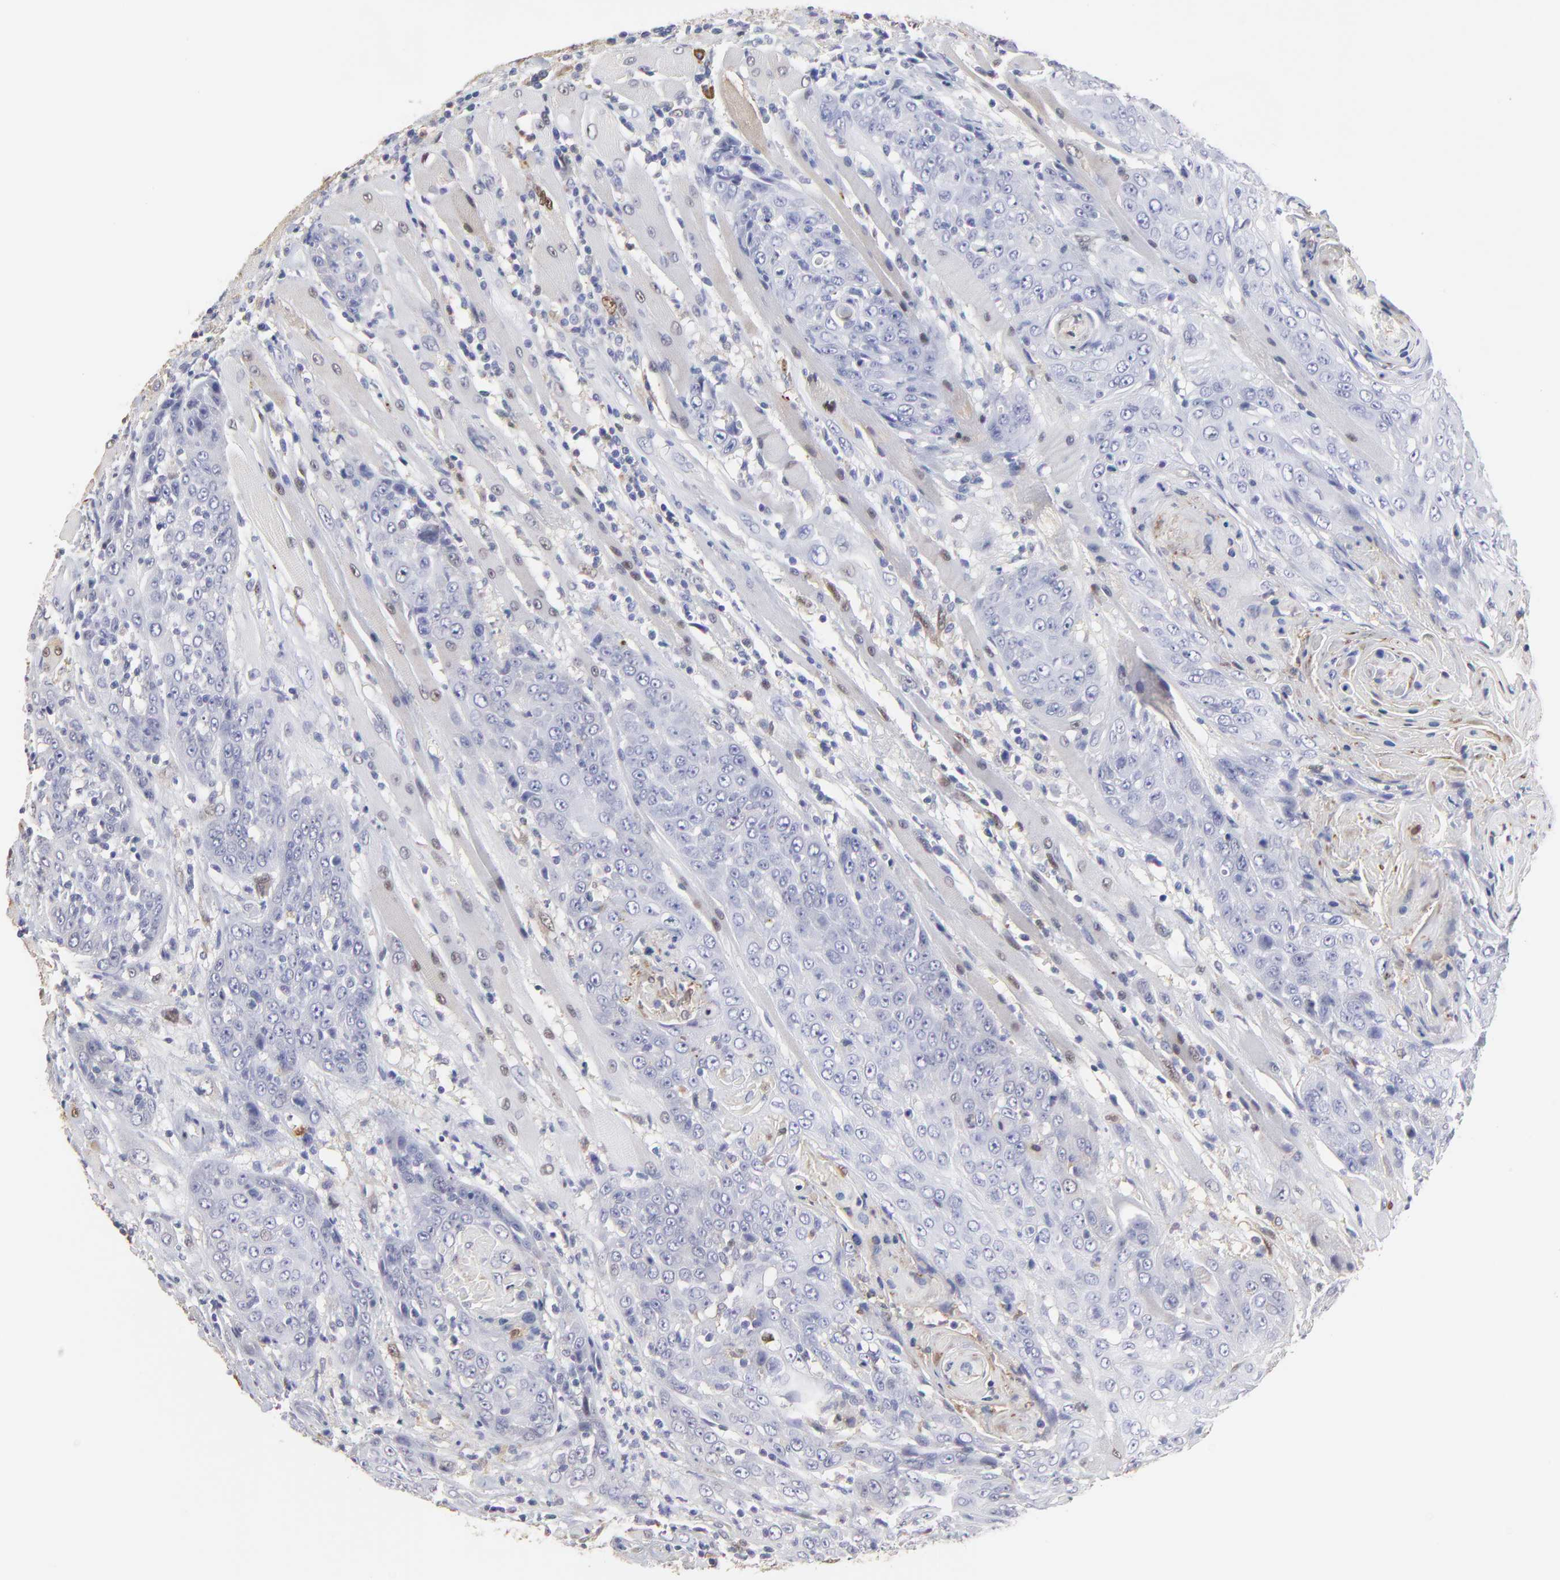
{"staining": {"intensity": "negative", "quantity": "none", "location": "none"}, "tissue": "head and neck cancer", "cell_type": "Tumor cells", "image_type": "cancer", "snomed": [{"axis": "morphology", "description": "Squamous cell carcinoma, NOS"}, {"axis": "topography", "description": "Head-Neck"}], "caption": "Tumor cells are negative for protein expression in human head and neck squamous cell carcinoma.", "gene": "SMARCA1", "patient": {"sex": "female", "age": 84}}